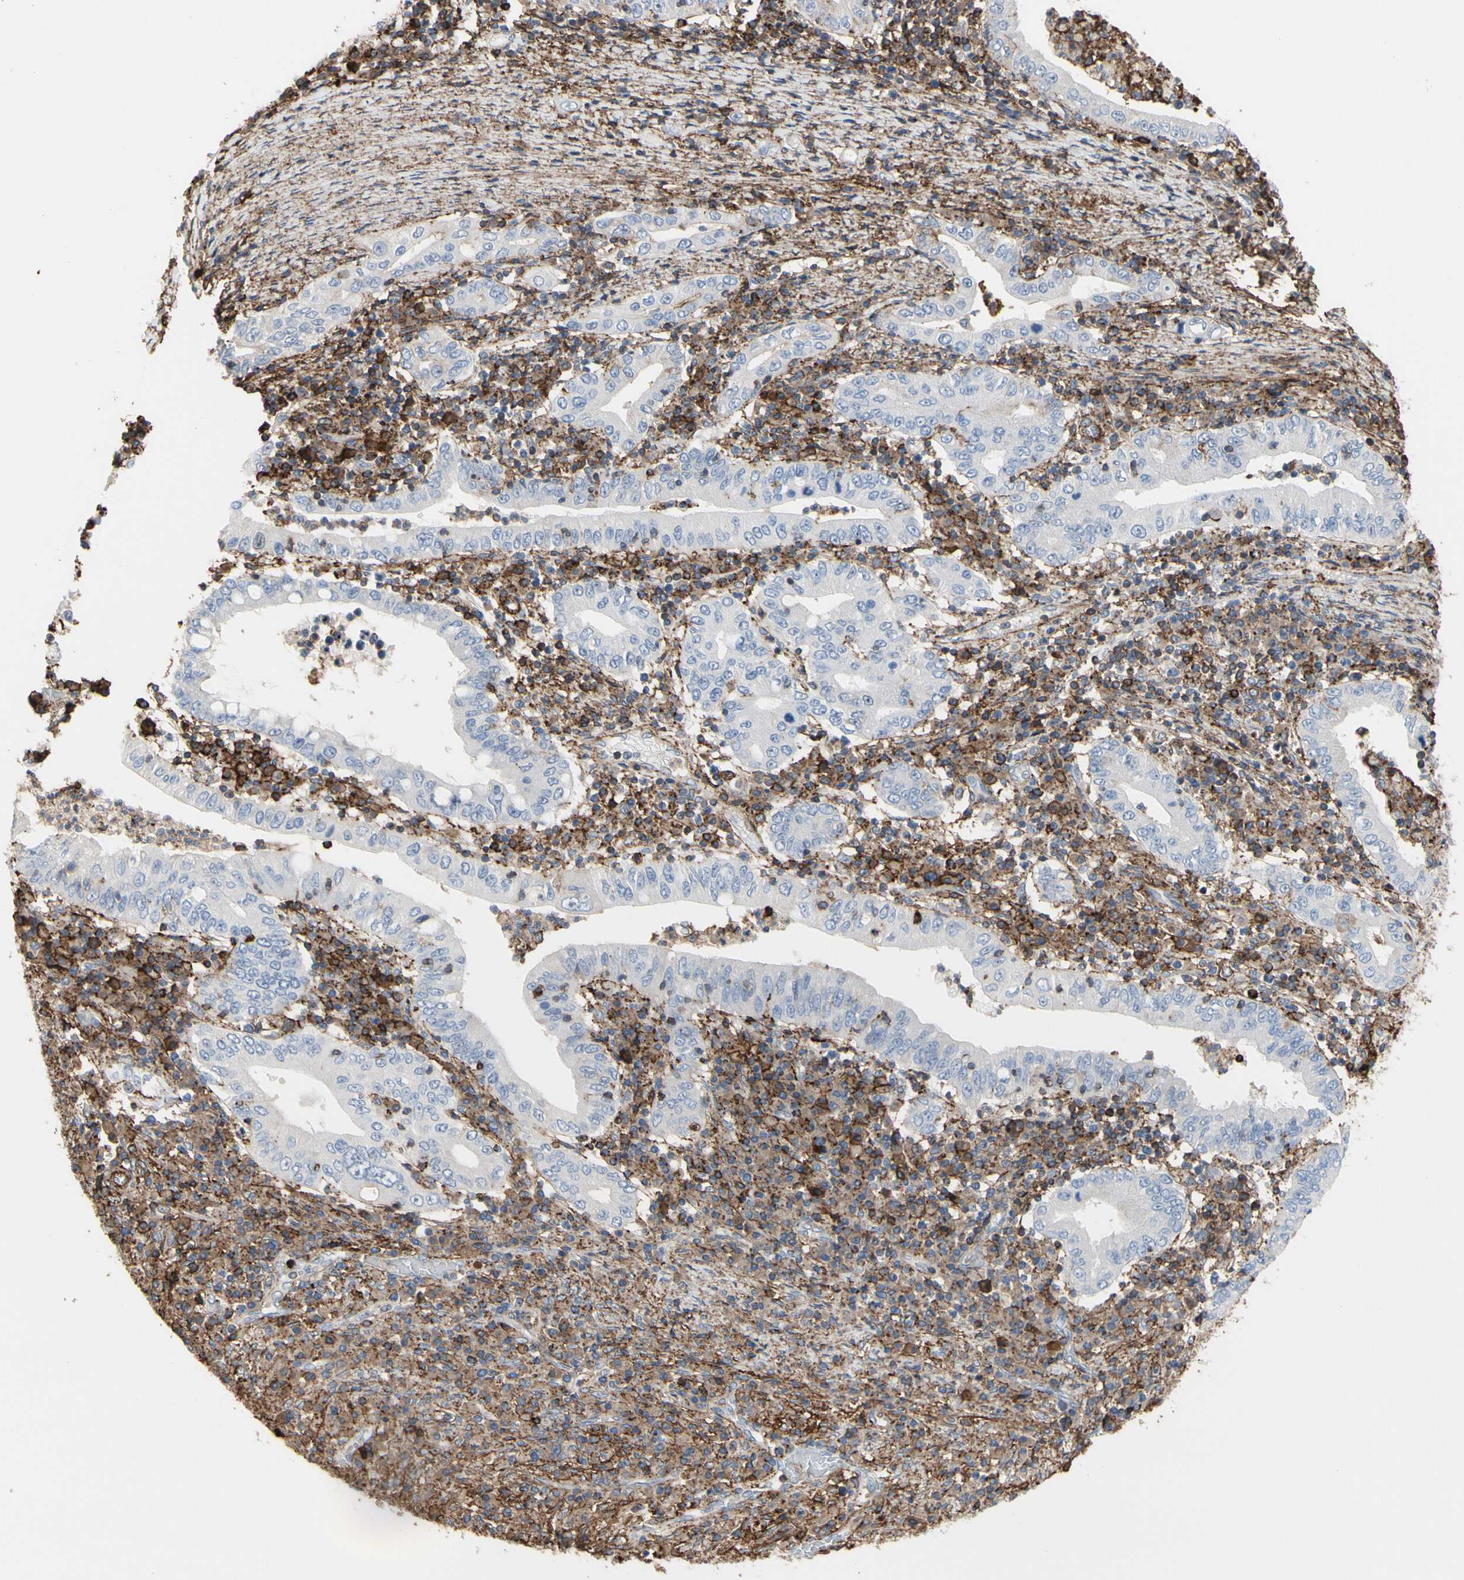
{"staining": {"intensity": "negative", "quantity": "none", "location": "none"}, "tissue": "stomach cancer", "cell_type": "Tumor cells", "image_type": "cancer", "snomed": [{"axis": "morphology", "description": "Normal tissue, NOS"}, {"axis": "morphology", "description": "Adenocarcinoma, NOS"}, {"axis": "topography", "description": "Esophagus"}, {"axis": "topography", "description": "Stomach, upper"}, {"axis": "topography", "description": "Peripheral nerve tissue"}], "caption": "Immunohistochemical staining of human stomach adenocarcinoma shows no significant staining in tumor cells. (IHC, brightfield microscopy, high magnification).", "gene": "ANXA6", "patient": {"sex": "male", "age": 62}}